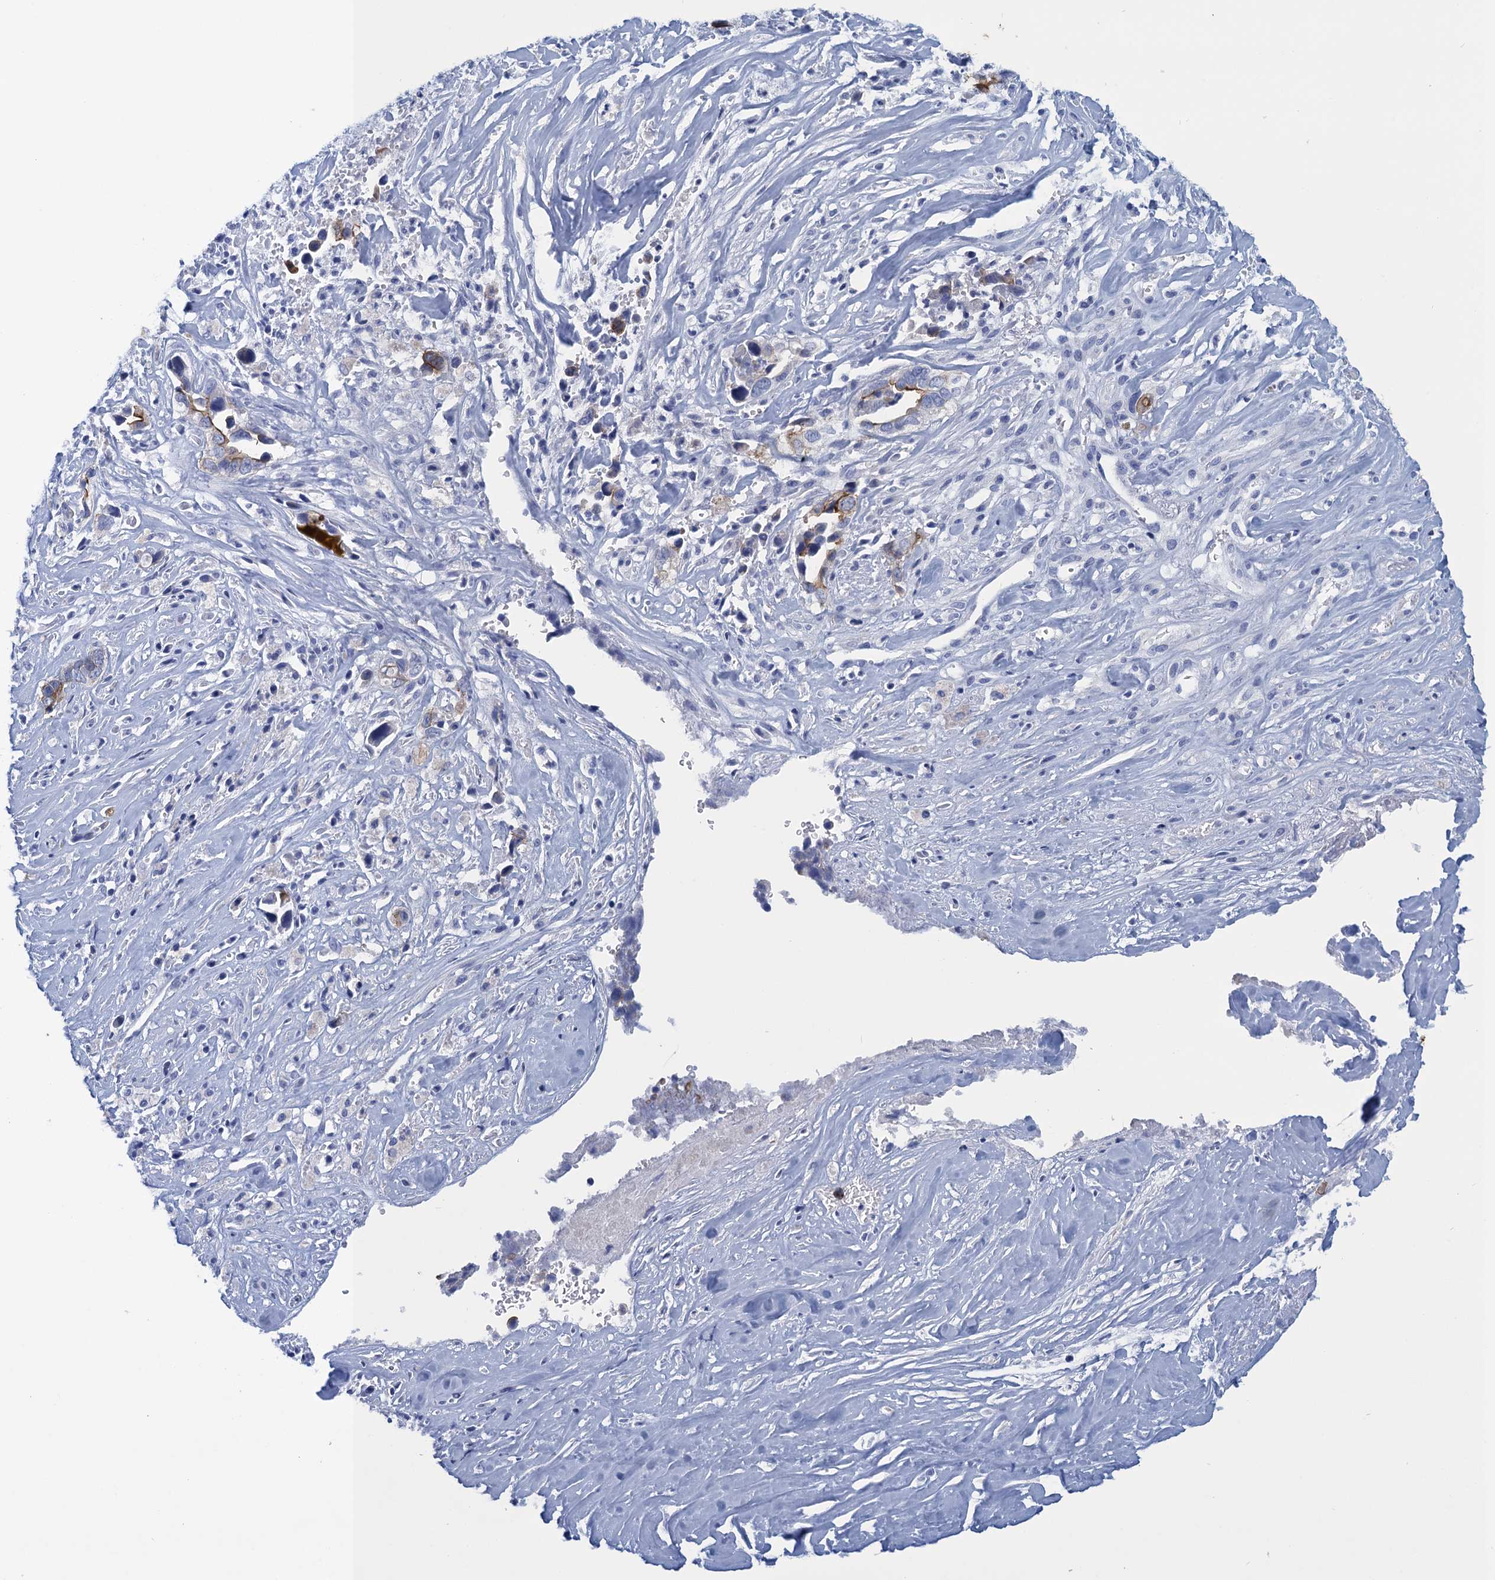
{"staining": {"intensity": "negative", "quantity": "none", "location": "none"}, "tissue": "liver cancer", "cell_type": "Tumor cells", "image_type": "cancer", "snomed": [{"axis": "morphology", "description": "Cholangiocarcinoma"}, {"axis": "topography", "description": "Liver"}], "caption": "Immunohistochemical staining of liver cholangiocarcinoma reveals no significant expression in tumor cells.", "gene": "SCEL", "patient": {"sex": "female", "age": 79}}